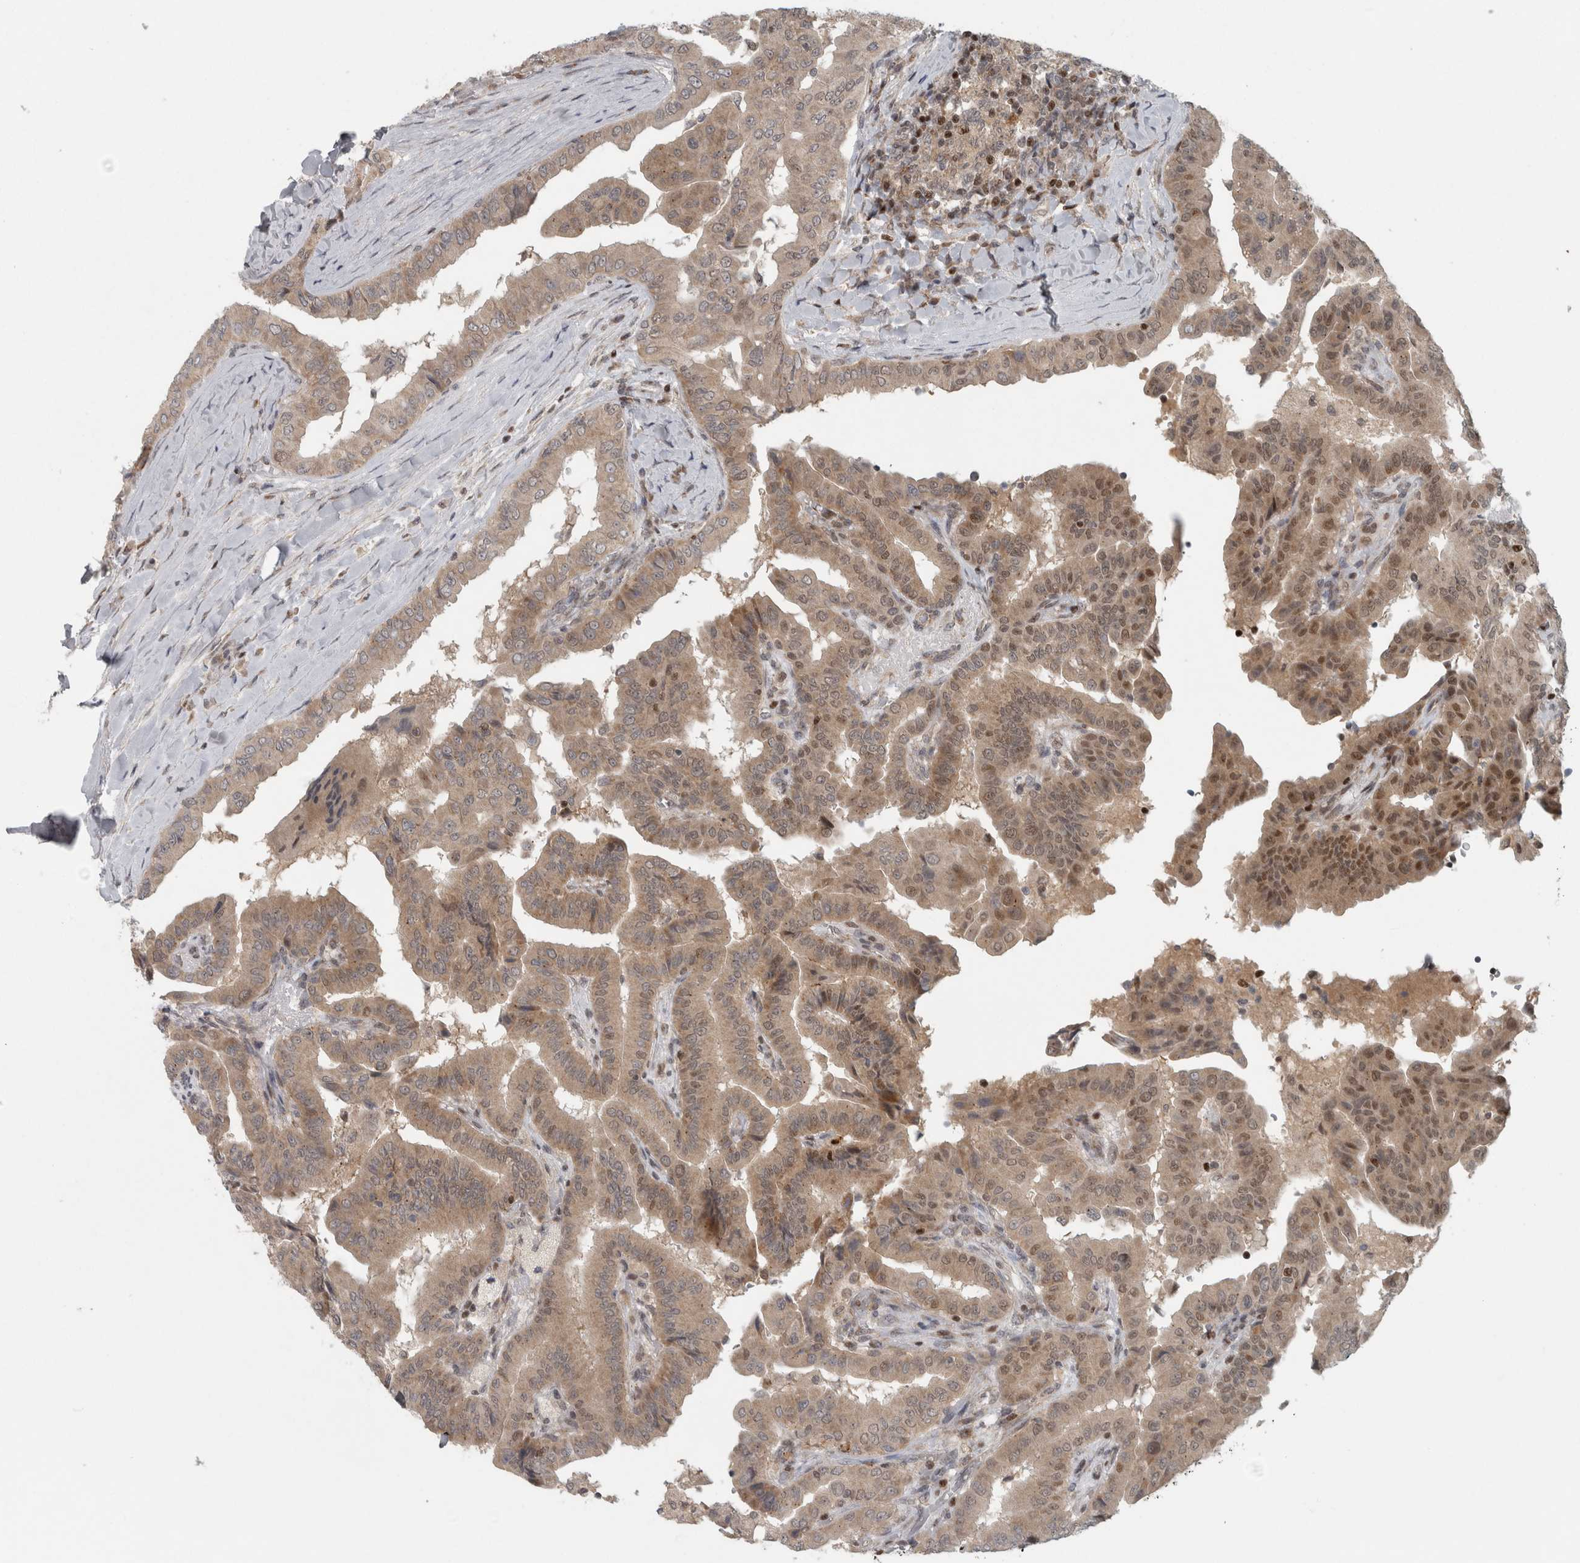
{"staining": {"intensity": "weak", "quantity": ">75%", "location": "cytoplasmic/membranous,nuclear"}, "tissue": "thyroid cancer", "cell_type": "Tumor cells", "image_type": "cancer", "snomed": [{"axis": "morphology", "description": "Papillary adenocarcinoma, NOS"}, {"axis": "topography", "description": "Thyroid gland"}], "caption": "There is low levels of weak cytoplasmic/membranous and nuclear expression in tumor cells of papillary adenocarcinoma (thyroid), as demonstrated by immunohistochemical staining (brown color).", "gene": "KDM8", "patient": {"sex": "male", "age": 33}}